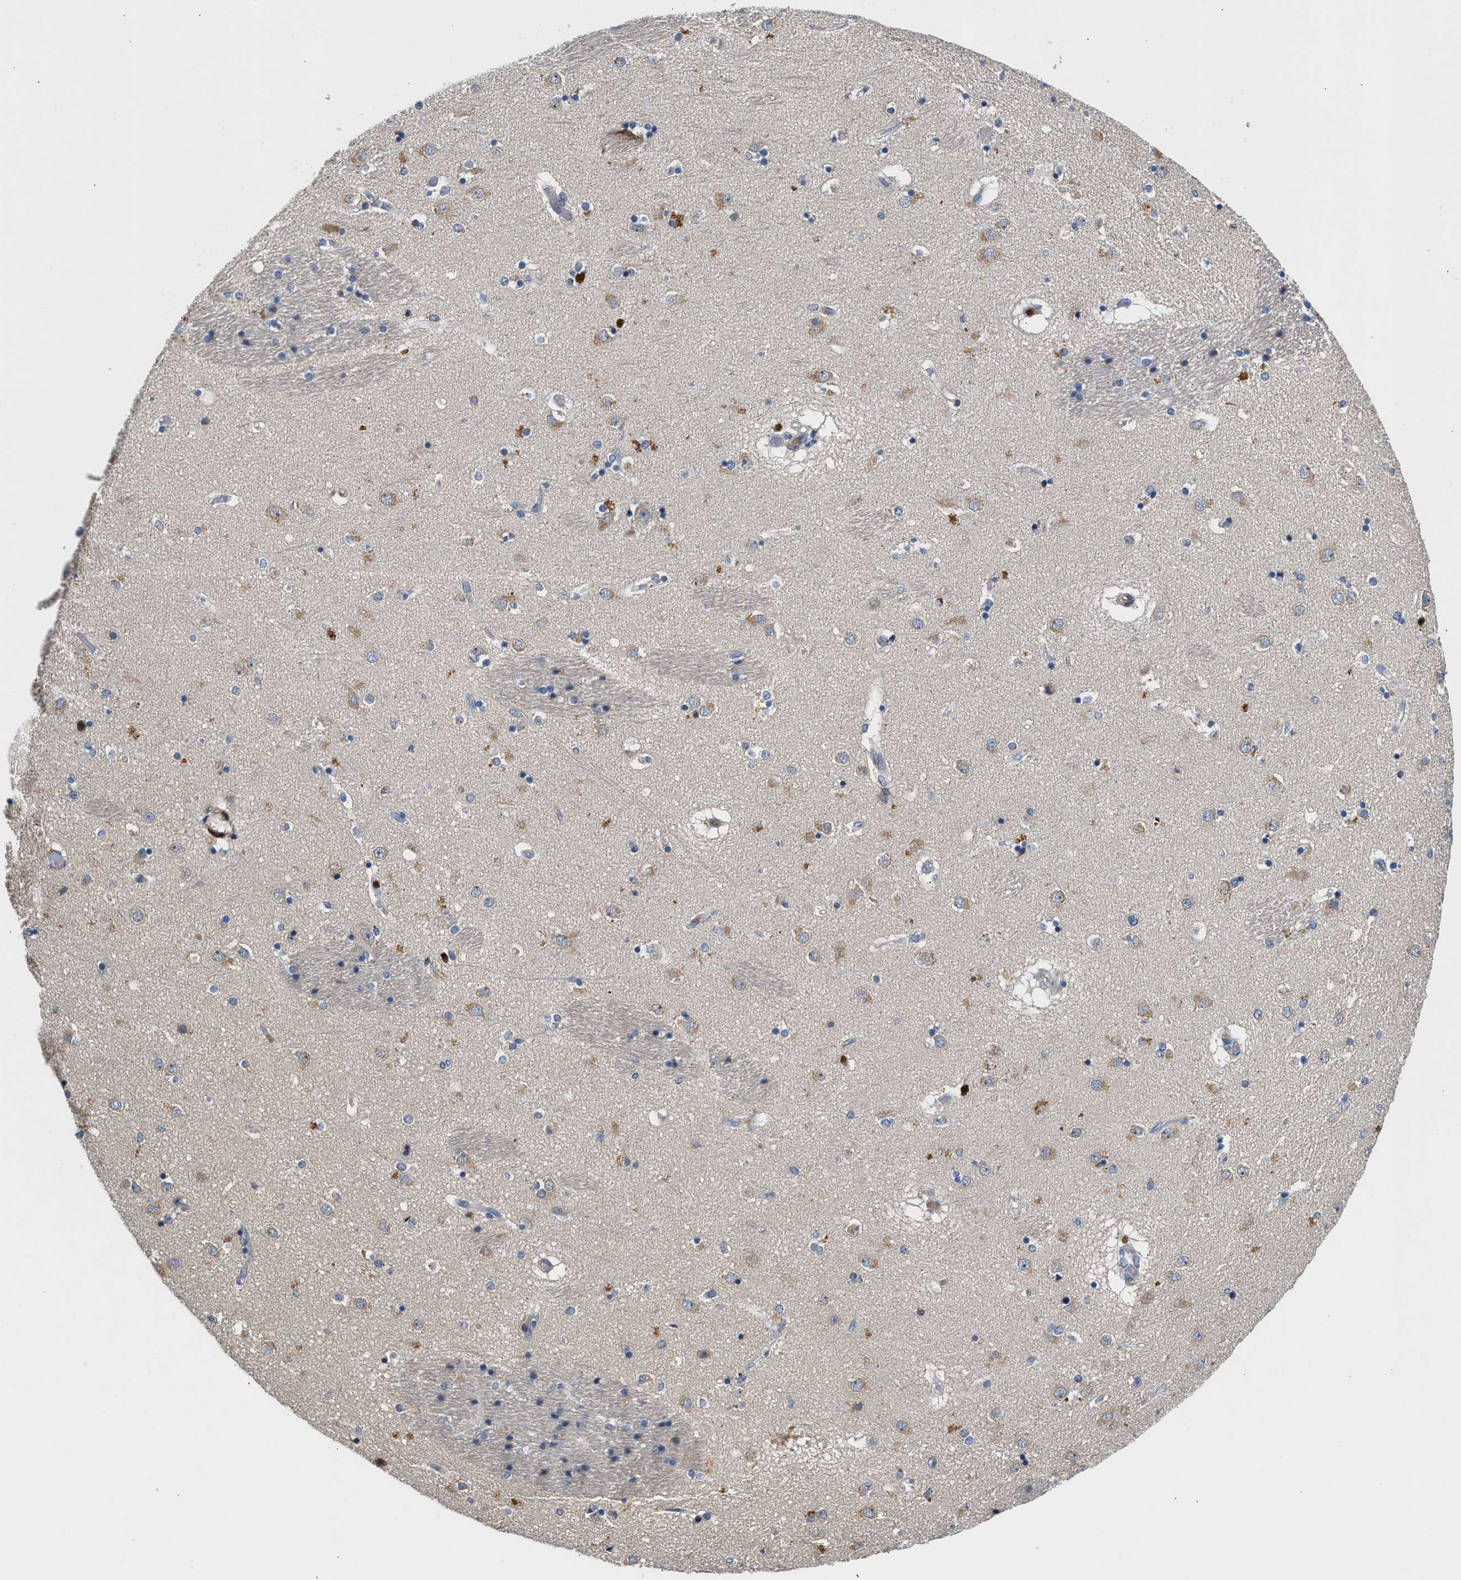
{"staining": {"intensity": "negative", "quantity": "none", "location": "none"}, "tissue": "caudate", "cell_type": "Glial cells", "image_type": "normal", "snomed": [{"axis": "morphology", "description": "Normal tissue, NOS"}, {"axis": "topography", "description": "Lateral ventricle wall"}], "caption": "This is an immunohistochemistry (IHC) histopathology image of benign human caudate. There is no positivity in glial cells.", "gene": "SLIT2", "patient": {"sex": "male", "age": 70}}